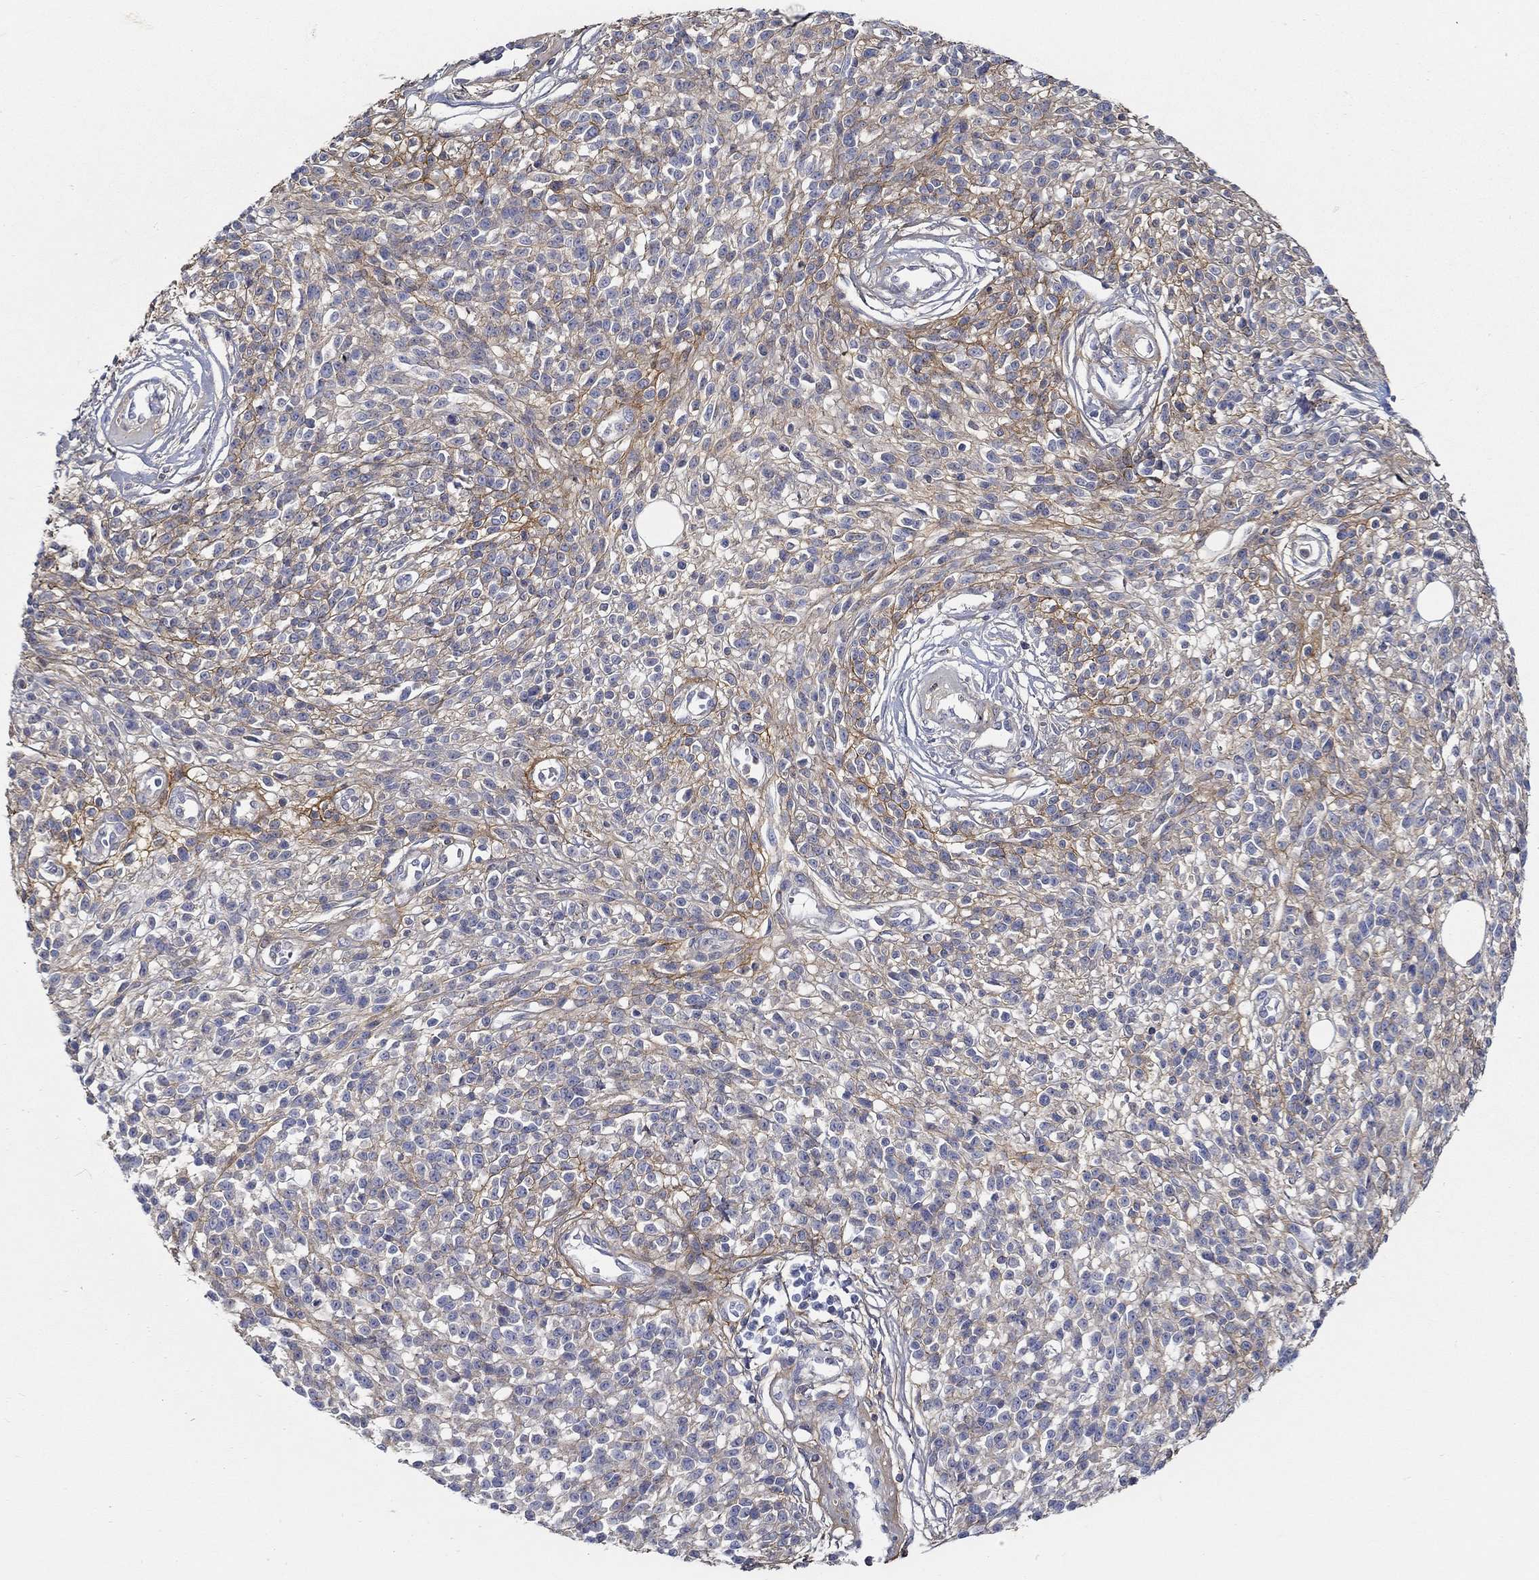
{"staining": {"intensity": "negative", "quantity": "none", "location": "none"}, "tissue": "melanoma", "cell_type": "Tumor cells", "image_type": "cancer", "snomed": [{"axis": "morphology", "description": "Malignant melanoma, NOS"}, {"axis": "topography", "description": "Skin"}, {"axis": "topography", "description": "Skin of trunk"}], "caption": "Image shows no protein staining in tumor cells of malignant melanoma tissue.", "gene": "TGFBI", "patient": {"sex": "male", "age": 74}}